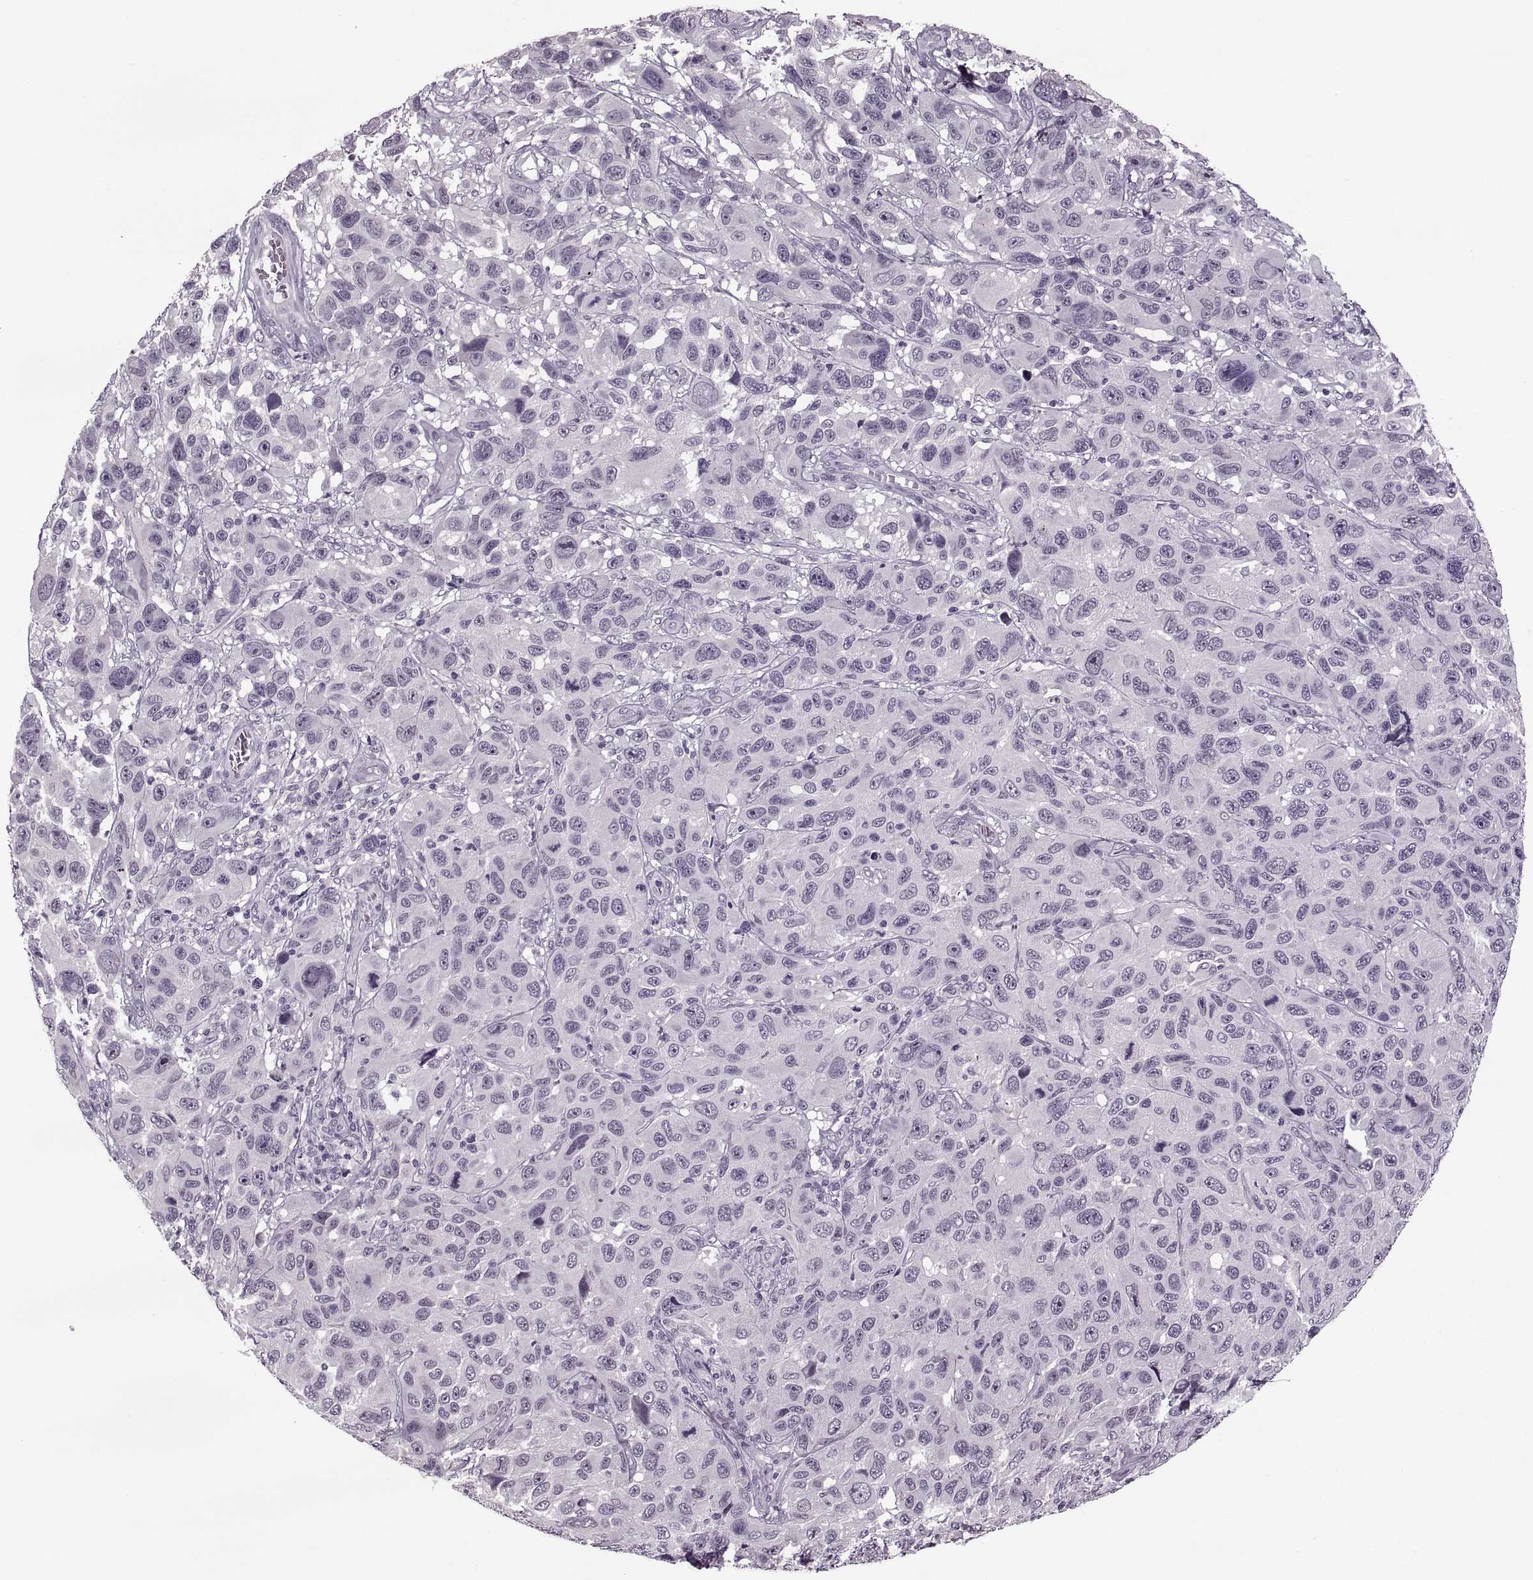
{"staining": {"intensity": "negative", "quantity": "none", "location": "none"}, "tissue": "melanoma", "cell_type": "Tumor cells", "image_type": "cancer", "snomed": [{"axis": "morphology", "description": "Malignant melanoma, NOS"}, {"axis": "topography", "description": "Skin"}], "caption": "Histopathology image shows no protein expression in tumor cells of malignant melanoma tissue.", "gene": "PAGE5", "patient": {"sex": "male", "age": 53}}